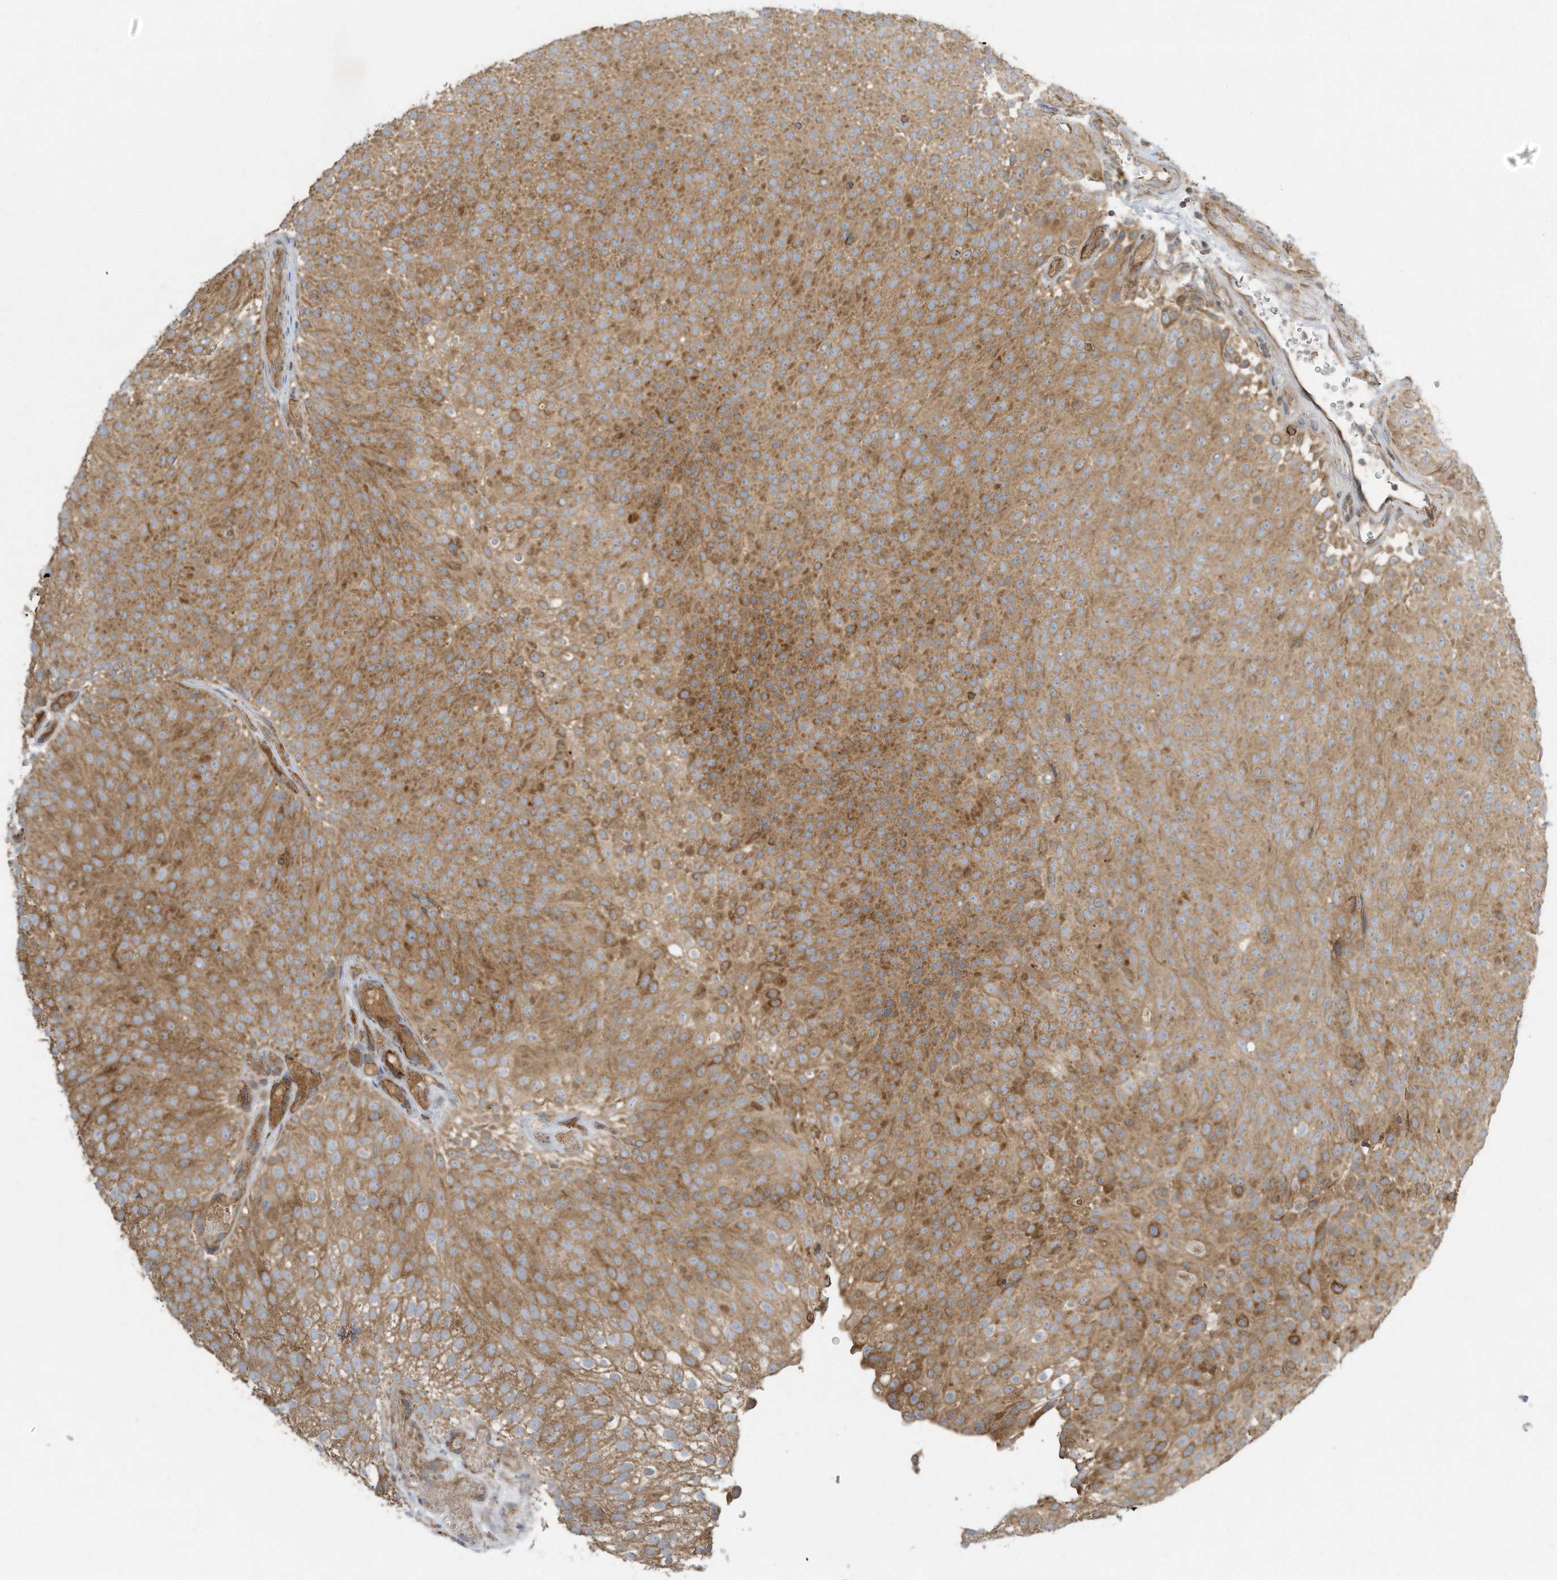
{"staining": {"intensity": "moderate", "quantity": ">75%", "location": "cytoplasmic/membranous"}, "tissue": "urothelial cancer", "cell_type": "Tumor cells", "image_type": "cancer", "snomed": [{"axis": "morphology", "description": "Urothelial carcinoma, Low grade"}, {"axis": "topography", "description": "Urinary bladder"}], "caption": "Human urothelial cancer stained with a protein marker shows moderate staining in tumor cells.", "gene": "SYNJ2", "patient": {"sex": "male", "age": 78}}